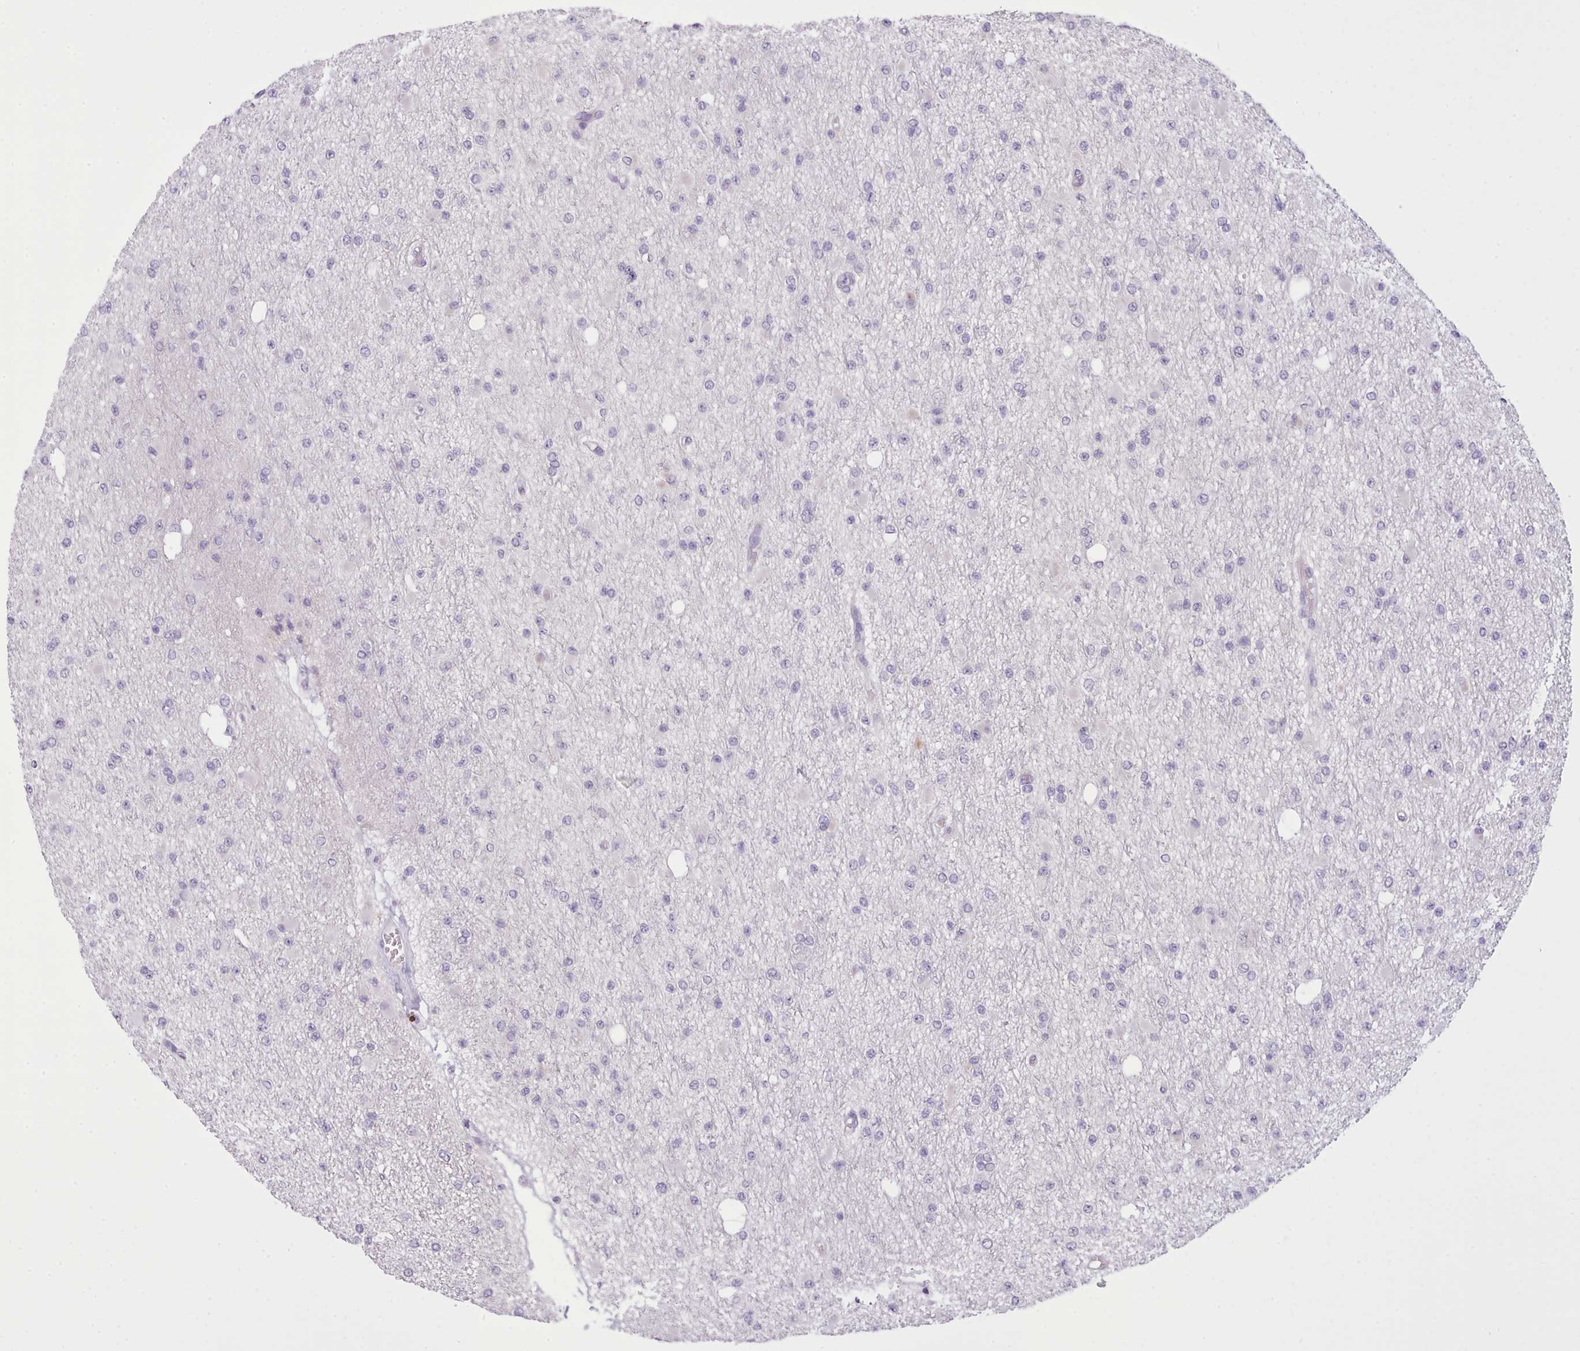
{"staining": {"intensity": "negative", "quantity": "none", "location": "none"}, "tissue": "glioma", "cell_type": "Tumor cells", "image_type": "cancer", "snomed": [{"axis": "morphology", "description": "Glioma, malignant, Low grade"}, {"axis": "topography", "description": "Brain"}], "caption": "Immunohistochemical staining of human glioma demonstrates no significant staining in tumor cells. The staining was performed using DAB to visualize the protein expression in brown, while the nuclei were stained in blue with hematoxylin (Magnification: 20x).", "gene": "FBXO48", "patient": {"sex": "female", "age": 22}}